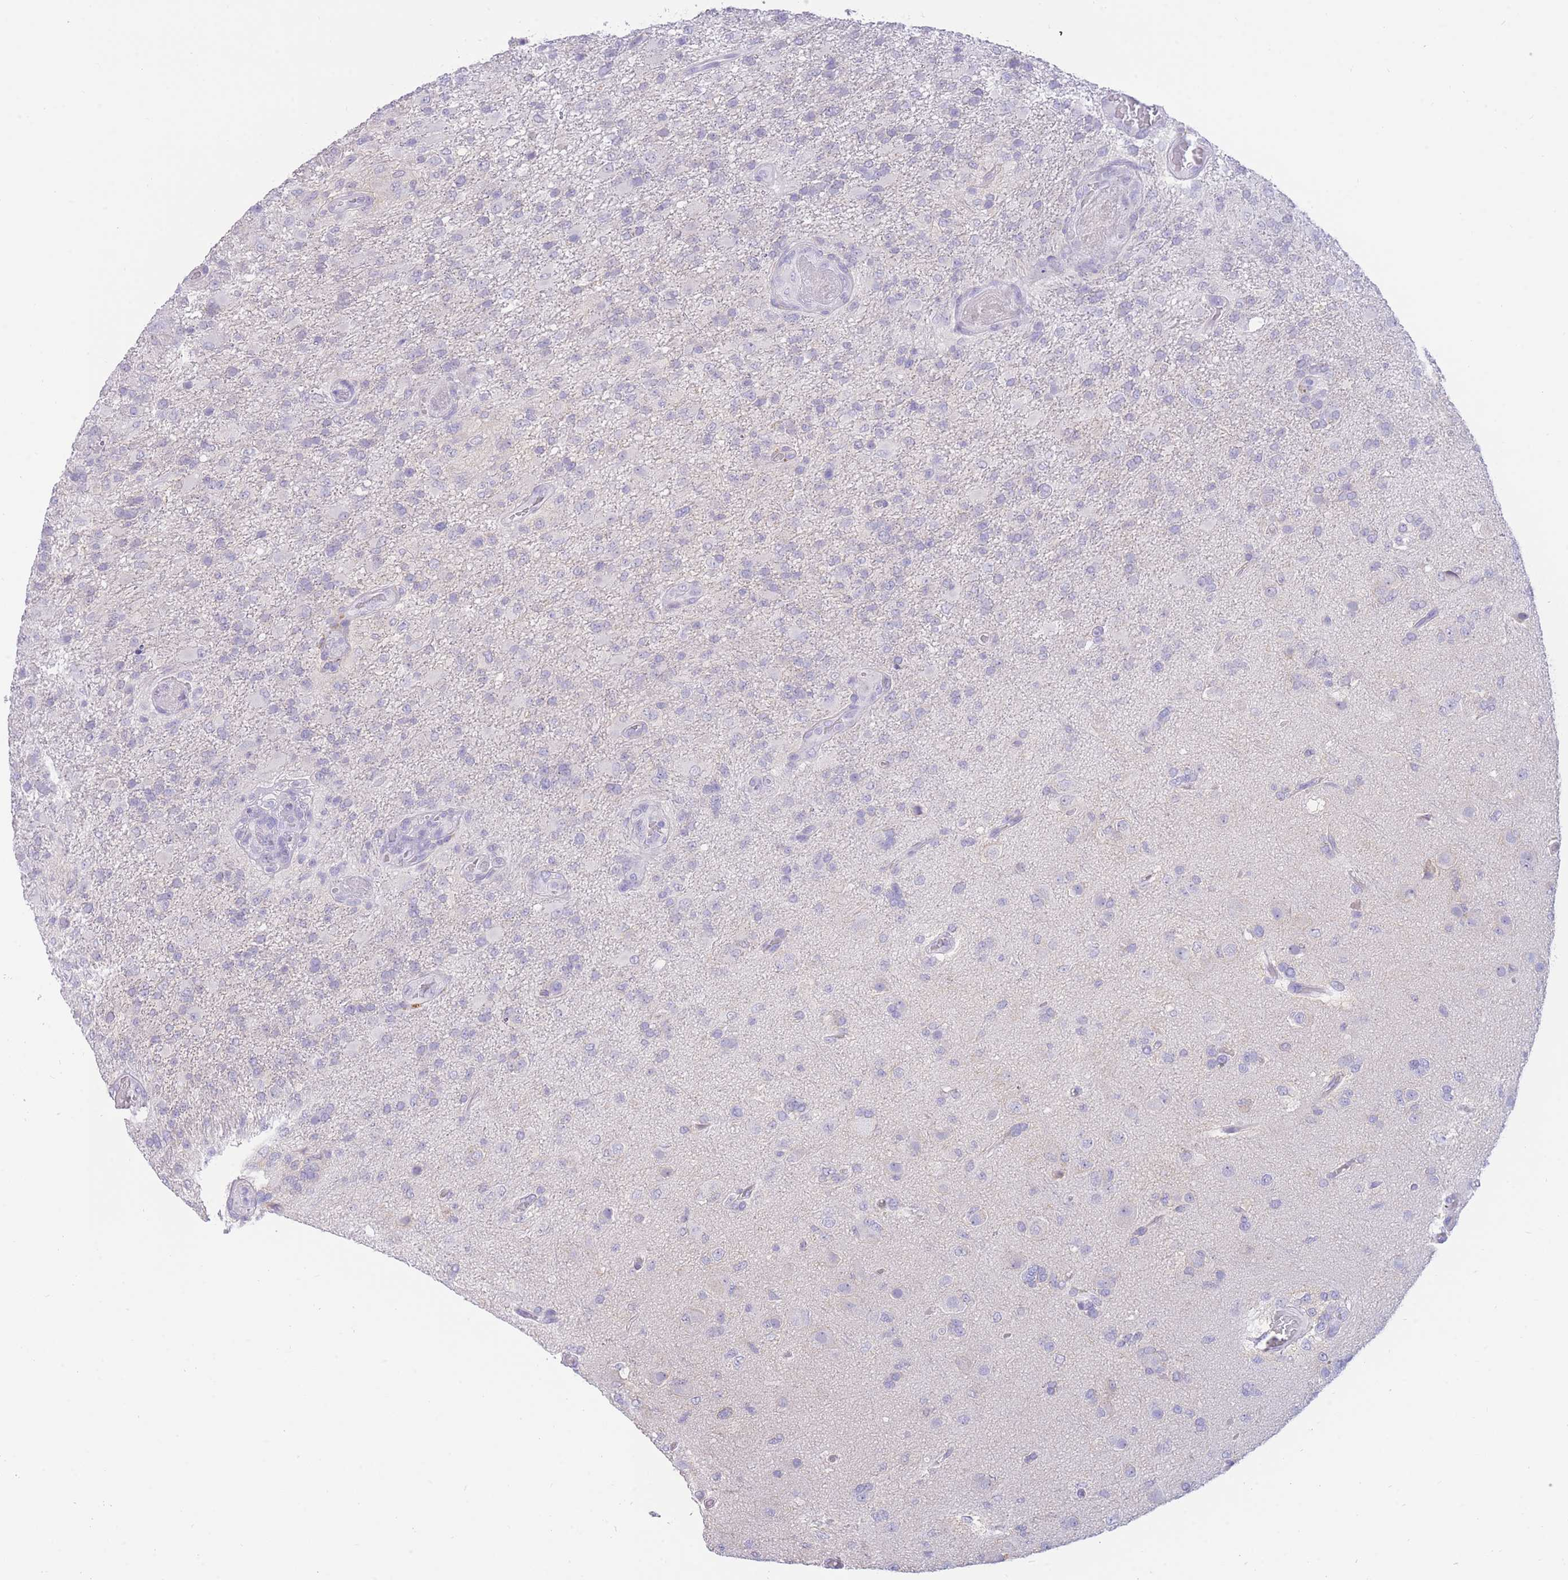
{"staining": {"intensity": "negative", "quantity": "none", "location": "none"}, "tissue": "glioma", "cell_type": "Tumor cells", "image_type": "cancer", "snomed": [{"axis": "morphology", "description": "Glioma, malignant, High grade"}, {"axis": "topography", "description": "Brain"}], "caption": "Immunohistochemistry (IHC) photomicrograph of neoplastic tissue: malignant glioma (high-grade) stained with DAB shows no significant protein expression in tumor cells. (Stains: DAB immunohistochemistry (IHC) with hematoxylin counter stain, Microscopy: brightfield microscopy at high magnification).", "gene": "SSUH2", "patient": {"sex": "female", "age": 74}}